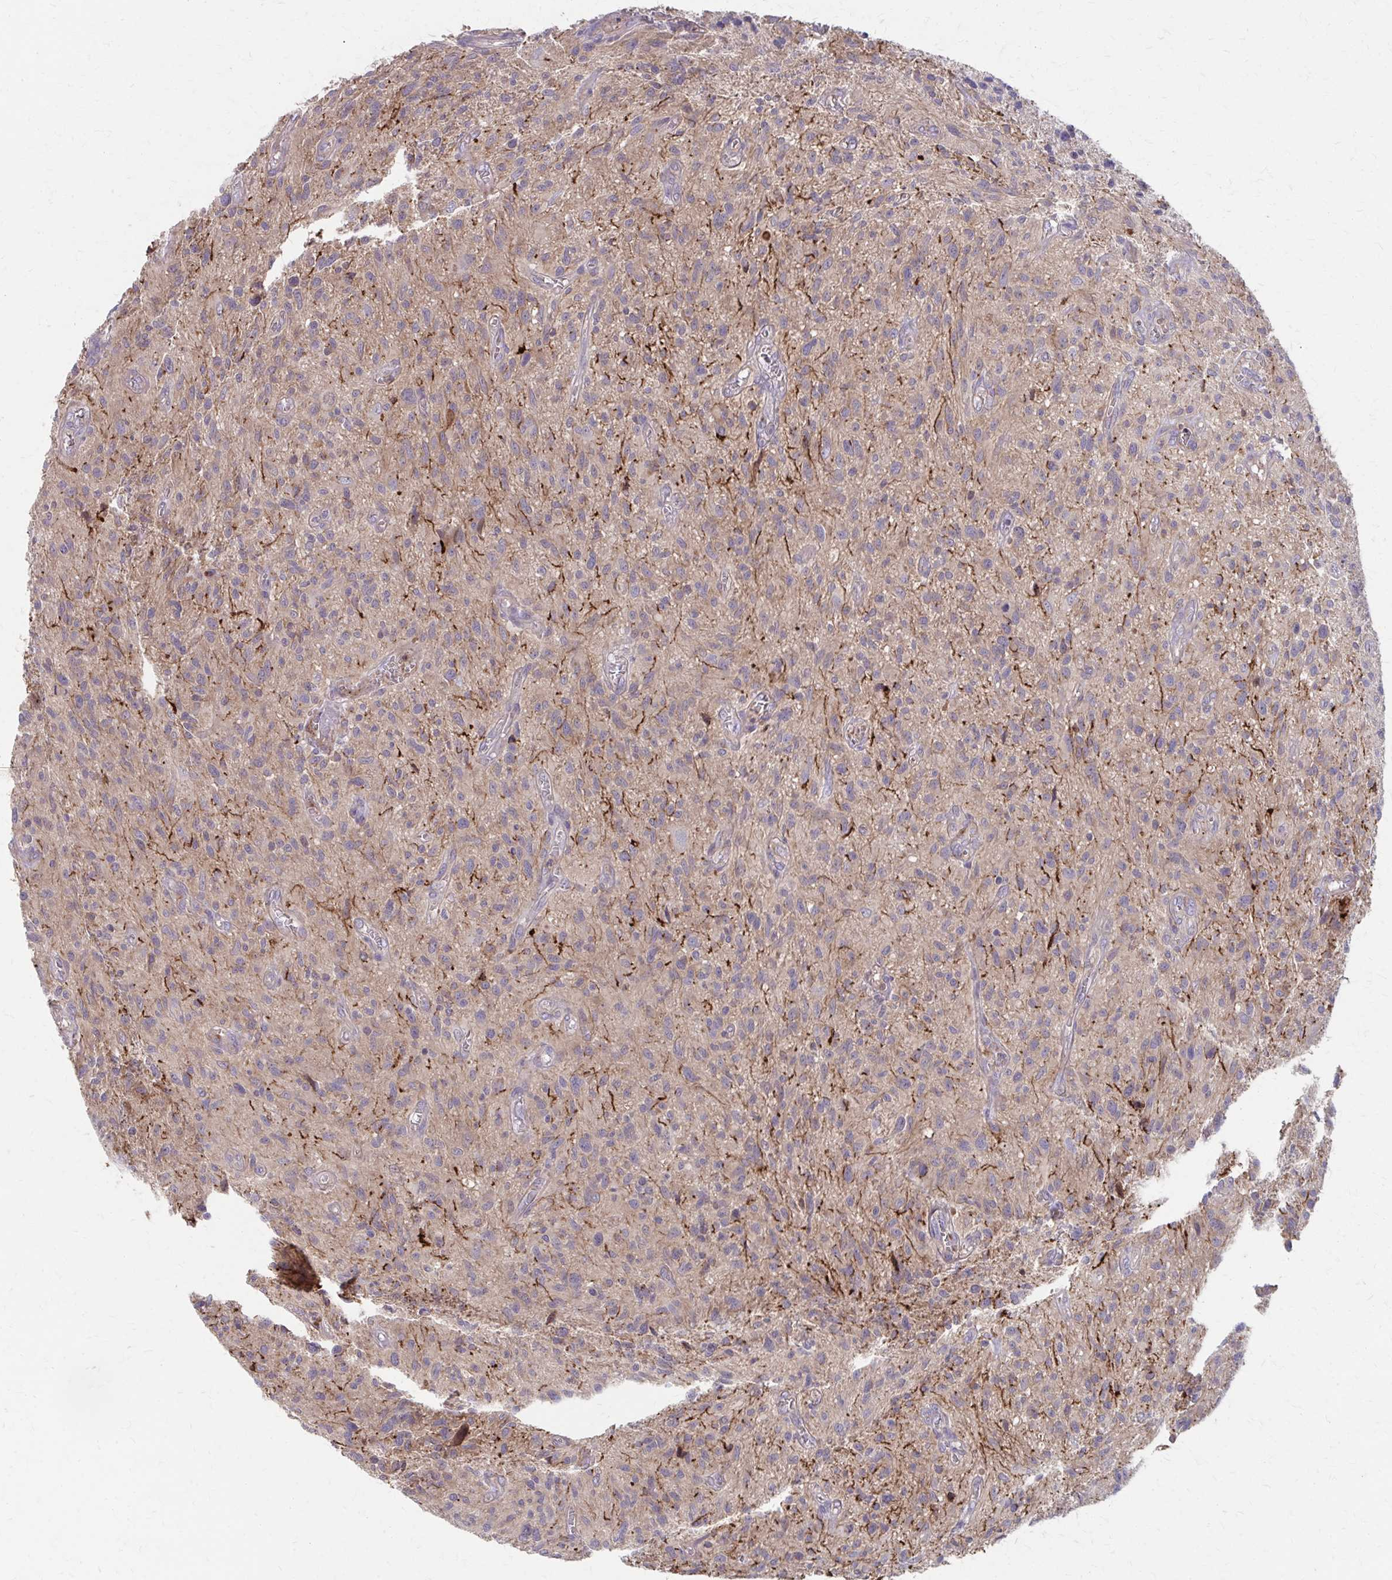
{"staining": {"intensity": "weak", "quantity": "<25%", "location": "cytoplasmic/membranous"}, "tissue": "glioma", "cell_type": "Tumor cells", "image_type": "cancer", "snomed": [{"axis": "morphology", "description": "Glioma, malignant, High grade"}, {"axis": "topography", "description": "Brain"}], "caption": "Tumor cells show no significant positivity in glioma.", "gene": "MMP14", "patient": {"sex": "male", "age": 75}}